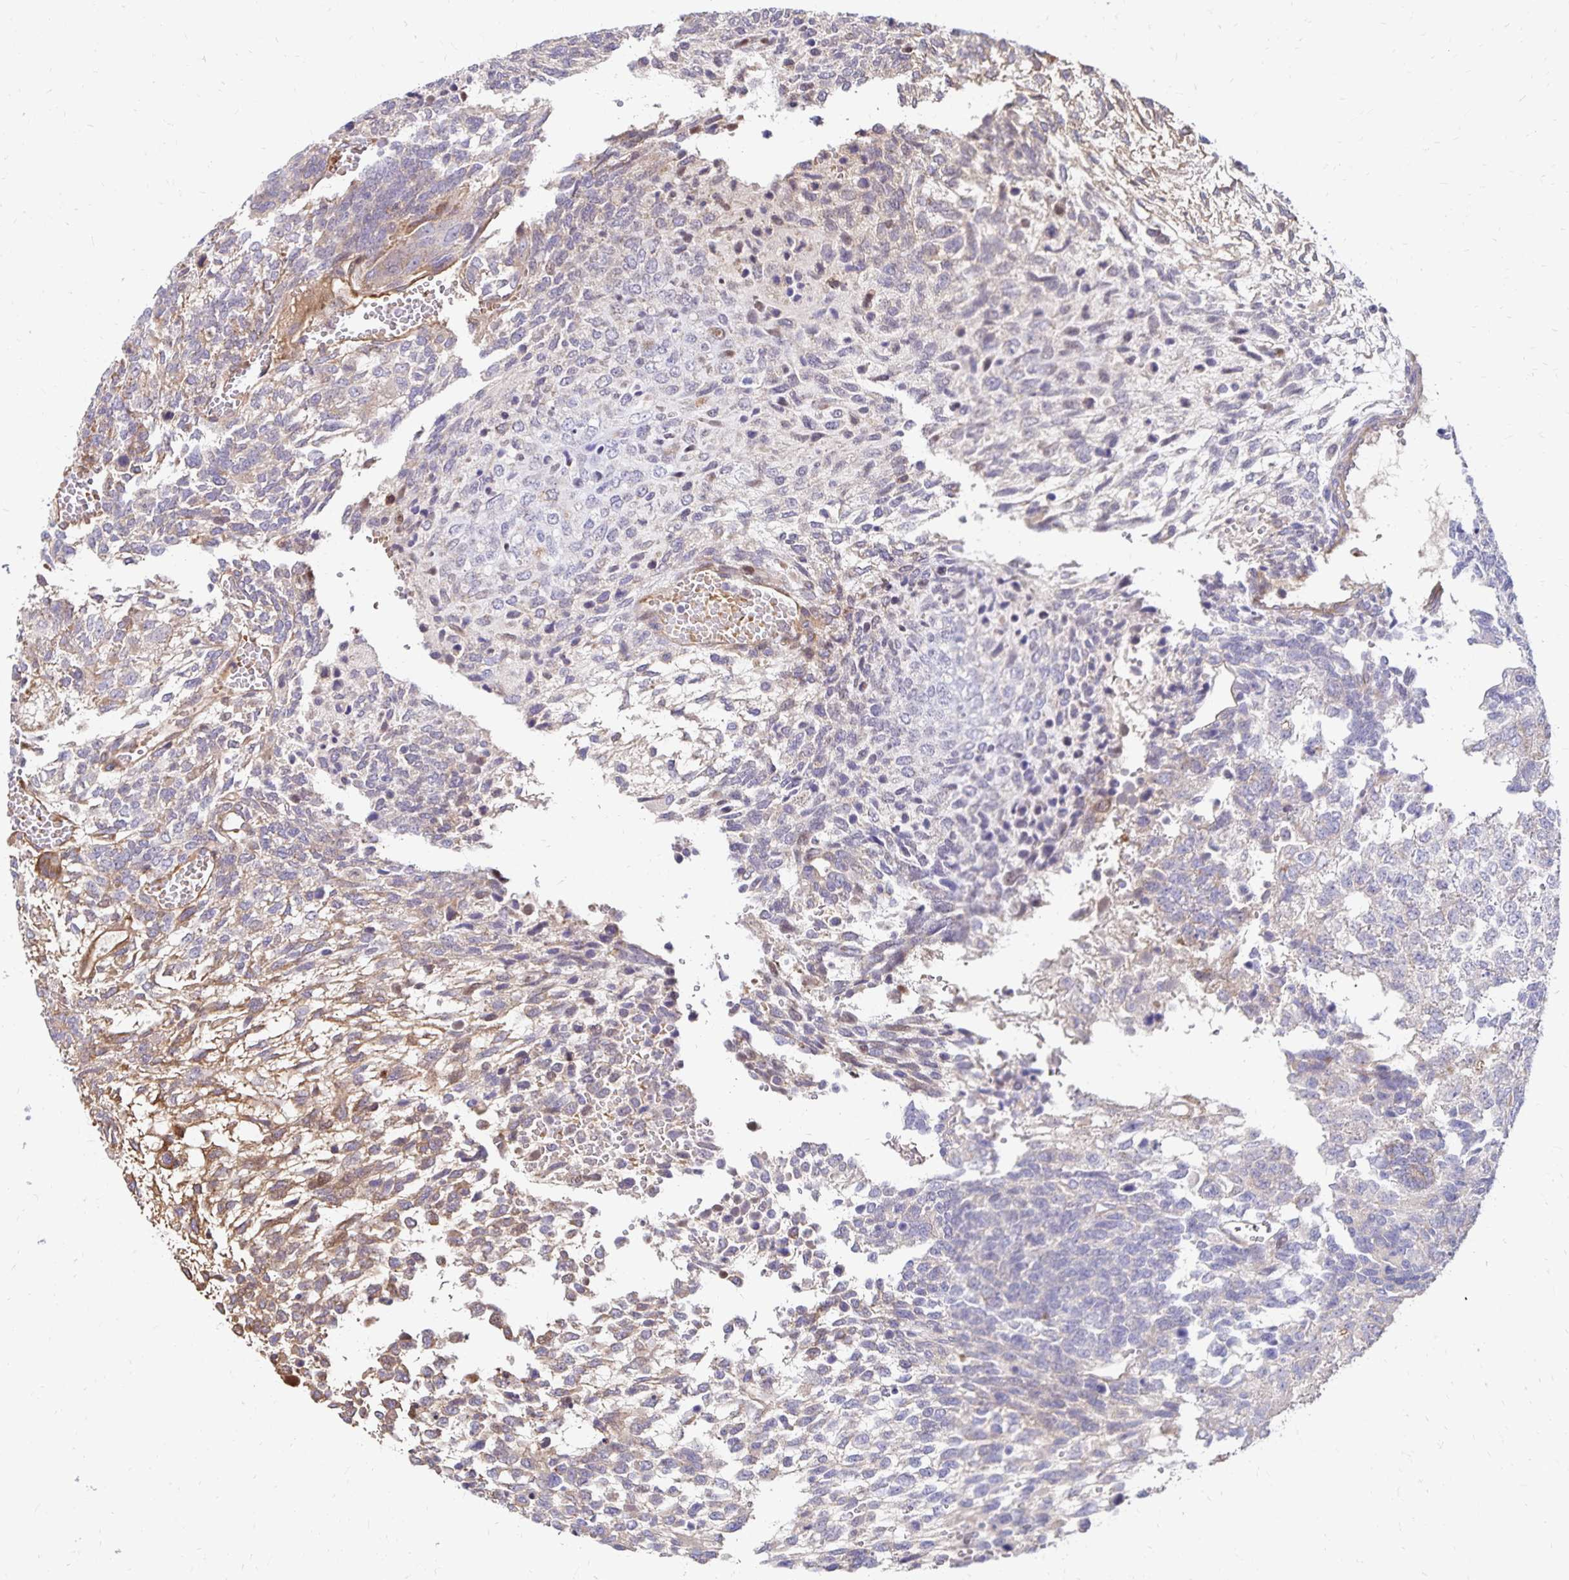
{"staining": {"intensity": "moderate", "quantity": "<25%", "location": "cytoplasmic/membranous"}, "tissue": "testis cancer", "cell_type": "Tumor cells", "image_type": "cancer", "snomed": [{"axis": "morphology", "description": "Normal tissue, NOS"}, {"axis": "morphology", "description": "Carcinoma, Embryonal, NOS"}, {"axis": "topography", "description": "Testis"}, {"axis": "topography", "description": "Epididymis"}], "caption": "The histopathology image demonstrates staining of testis cancer, revealing moderate cytoplasmic/membranous protein staining (brown color) within tumor cells. (DAB IHC, brown staining for protein, blue staining for nuclei).", "gene": "NECAP1", "patient": {"sex": "male", "age": 23}}